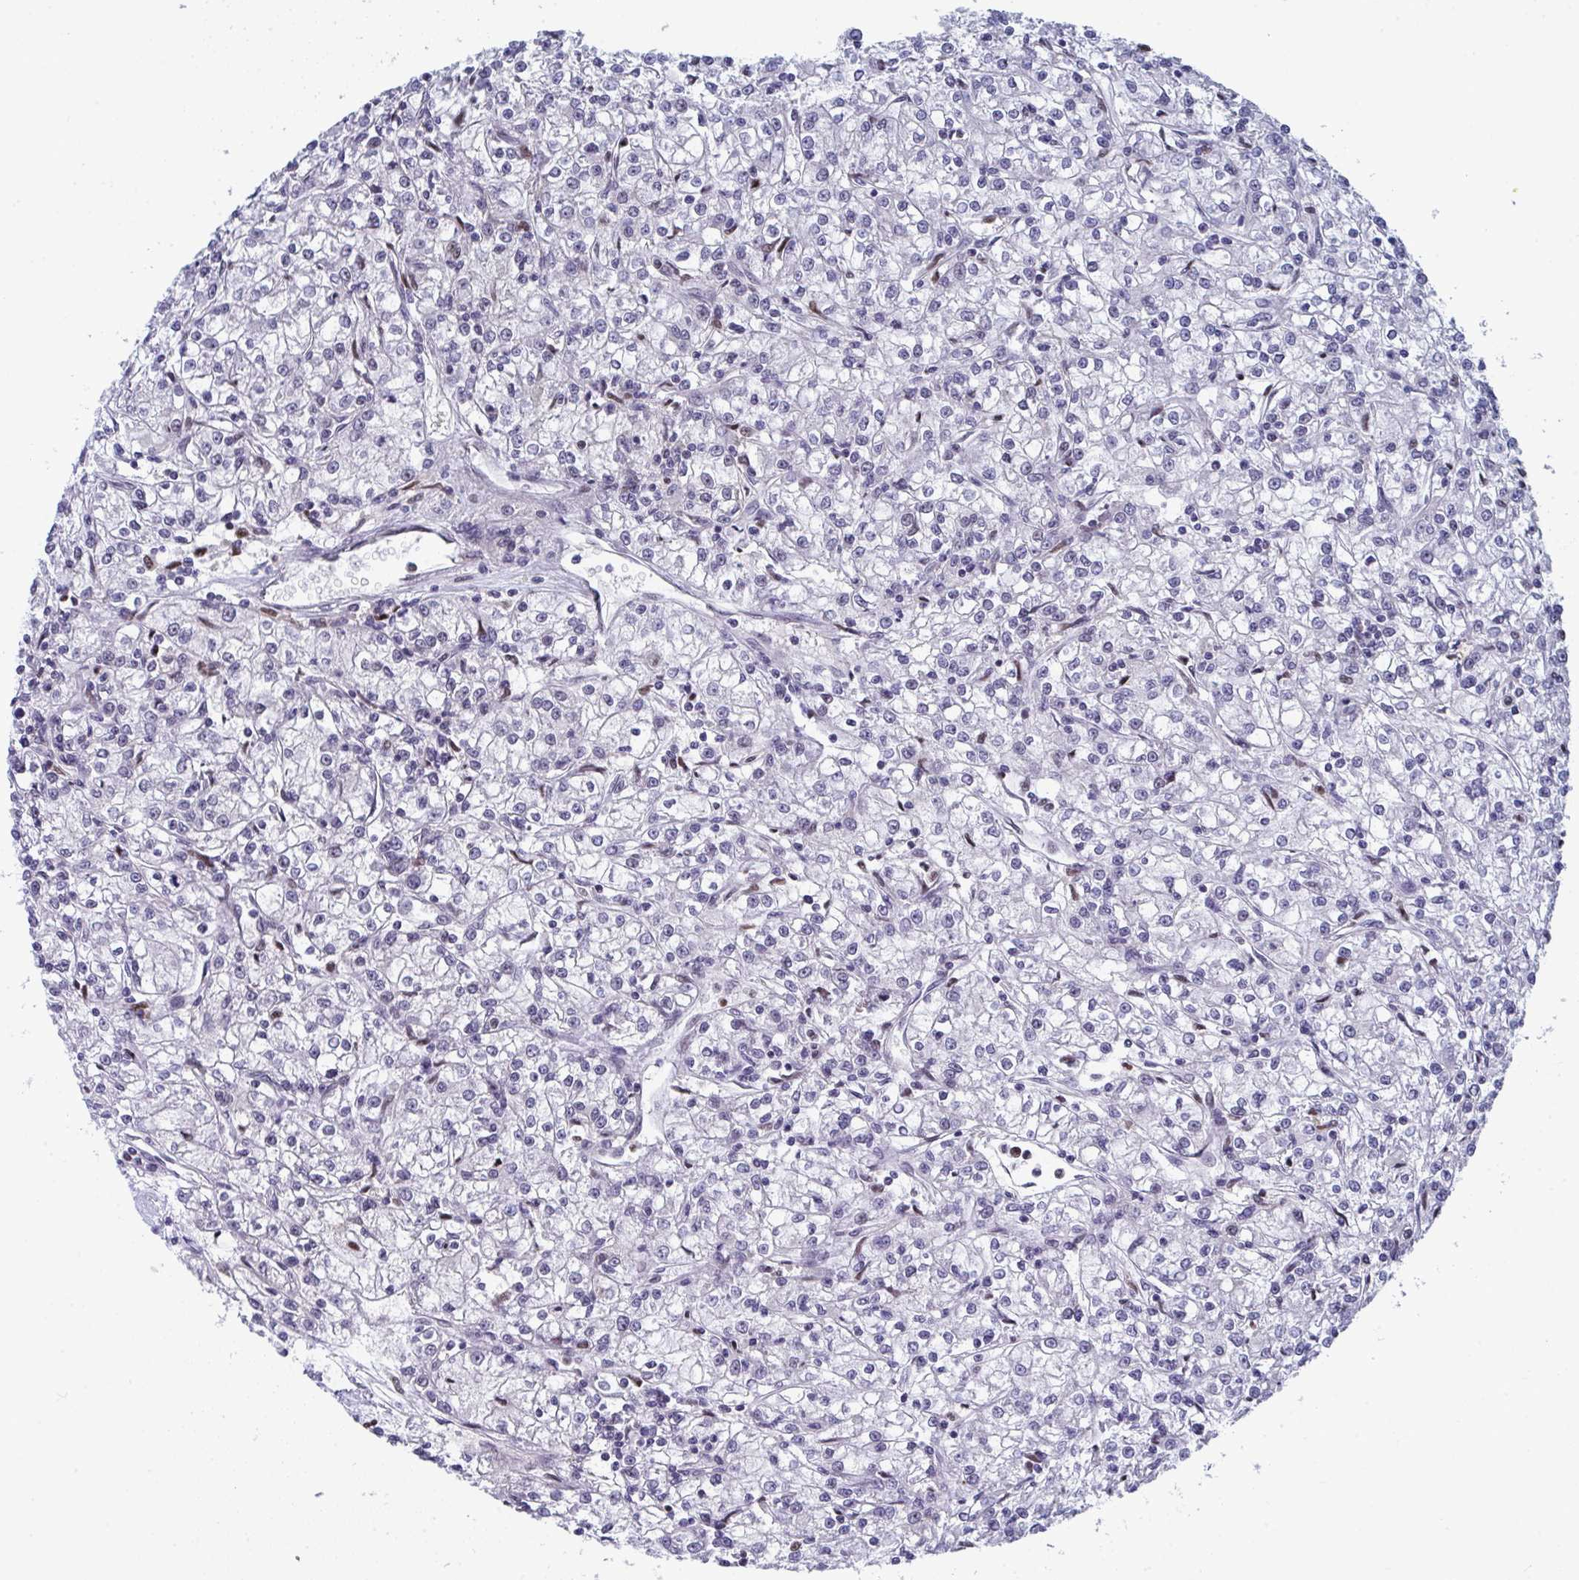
{"staining": {"intensity": "negative", "quantity": "none", "location": "none"}, "tissue": "renal cancer", "cell_type": "Tumor cells", "image_type": "cancer", "snomed": [{"axis": "morphology", "description": "Adenocarcinoma, NOS"}, {"axis": "topography", "description": "Kidney"}], "caption": "Human renal cancer stained for a protein using IHC demonstrates no positivity in tumor cells.", "gene": "JDP2", "patient": {"sex": "female", "age": 59}}